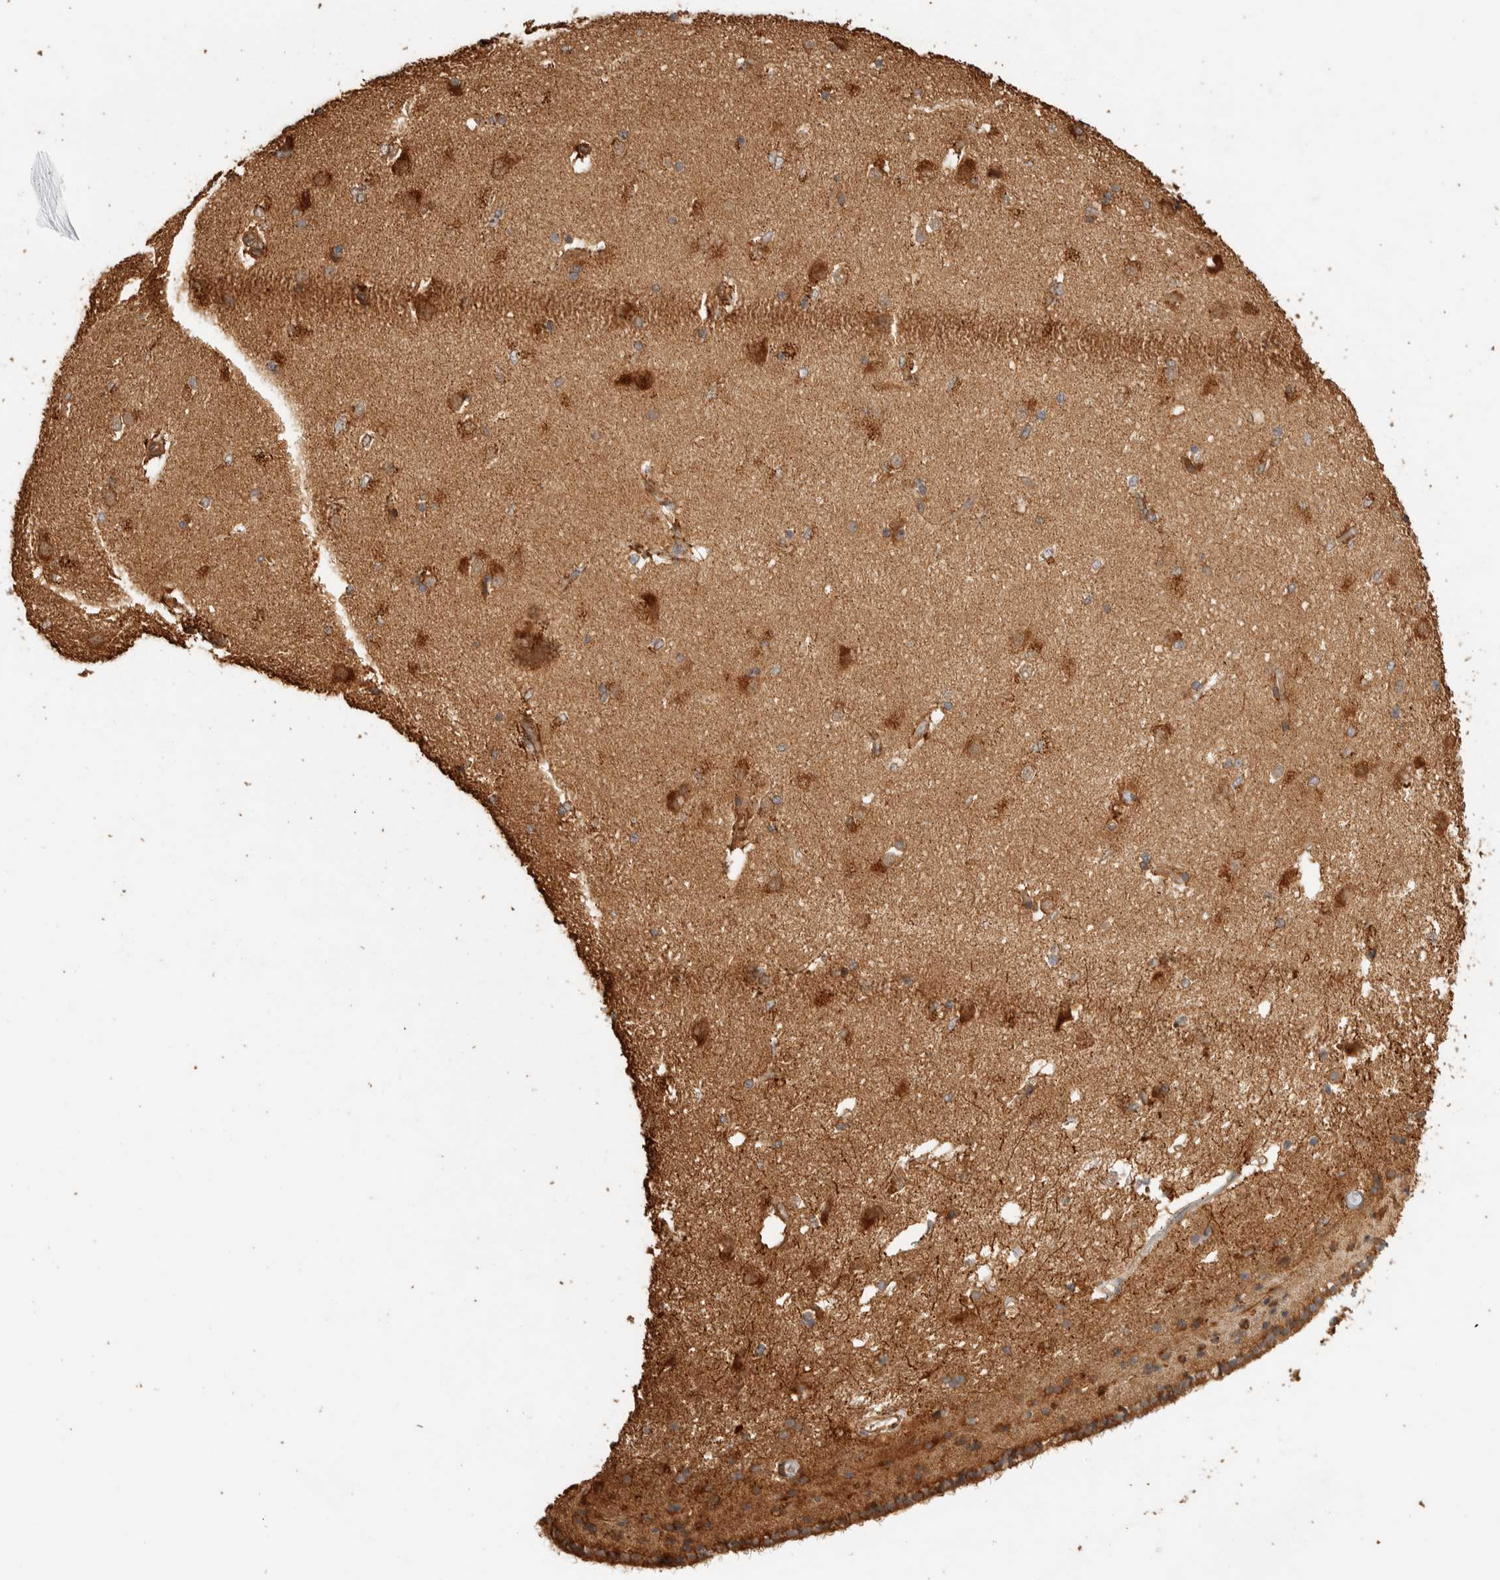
{"staining": {"intensity": "moderate", "quantity": "<25%", "location": "cytoplasmic/membranous"}, "tissue": "caudate", "cell_type": "Glial cells", "image_type": "normal", "snomed": [{"axis": "morphology", "description": "Normal tissue, NOS"}, {"axis": "topography", "description": "Lateral ventricle wall"}], "caption": "Immunohistochemical staining of benign caudate shows low levels of moderate cytoplasmic/membranous staining in approximately <25% of glial cells. The staining is performed using DAB brown chromogen to label protein expression. The nuclei are counter-stained blue using hematoxylin.", "gene": "EXOC7", "patient": {"sex": "female", "age": 19}}